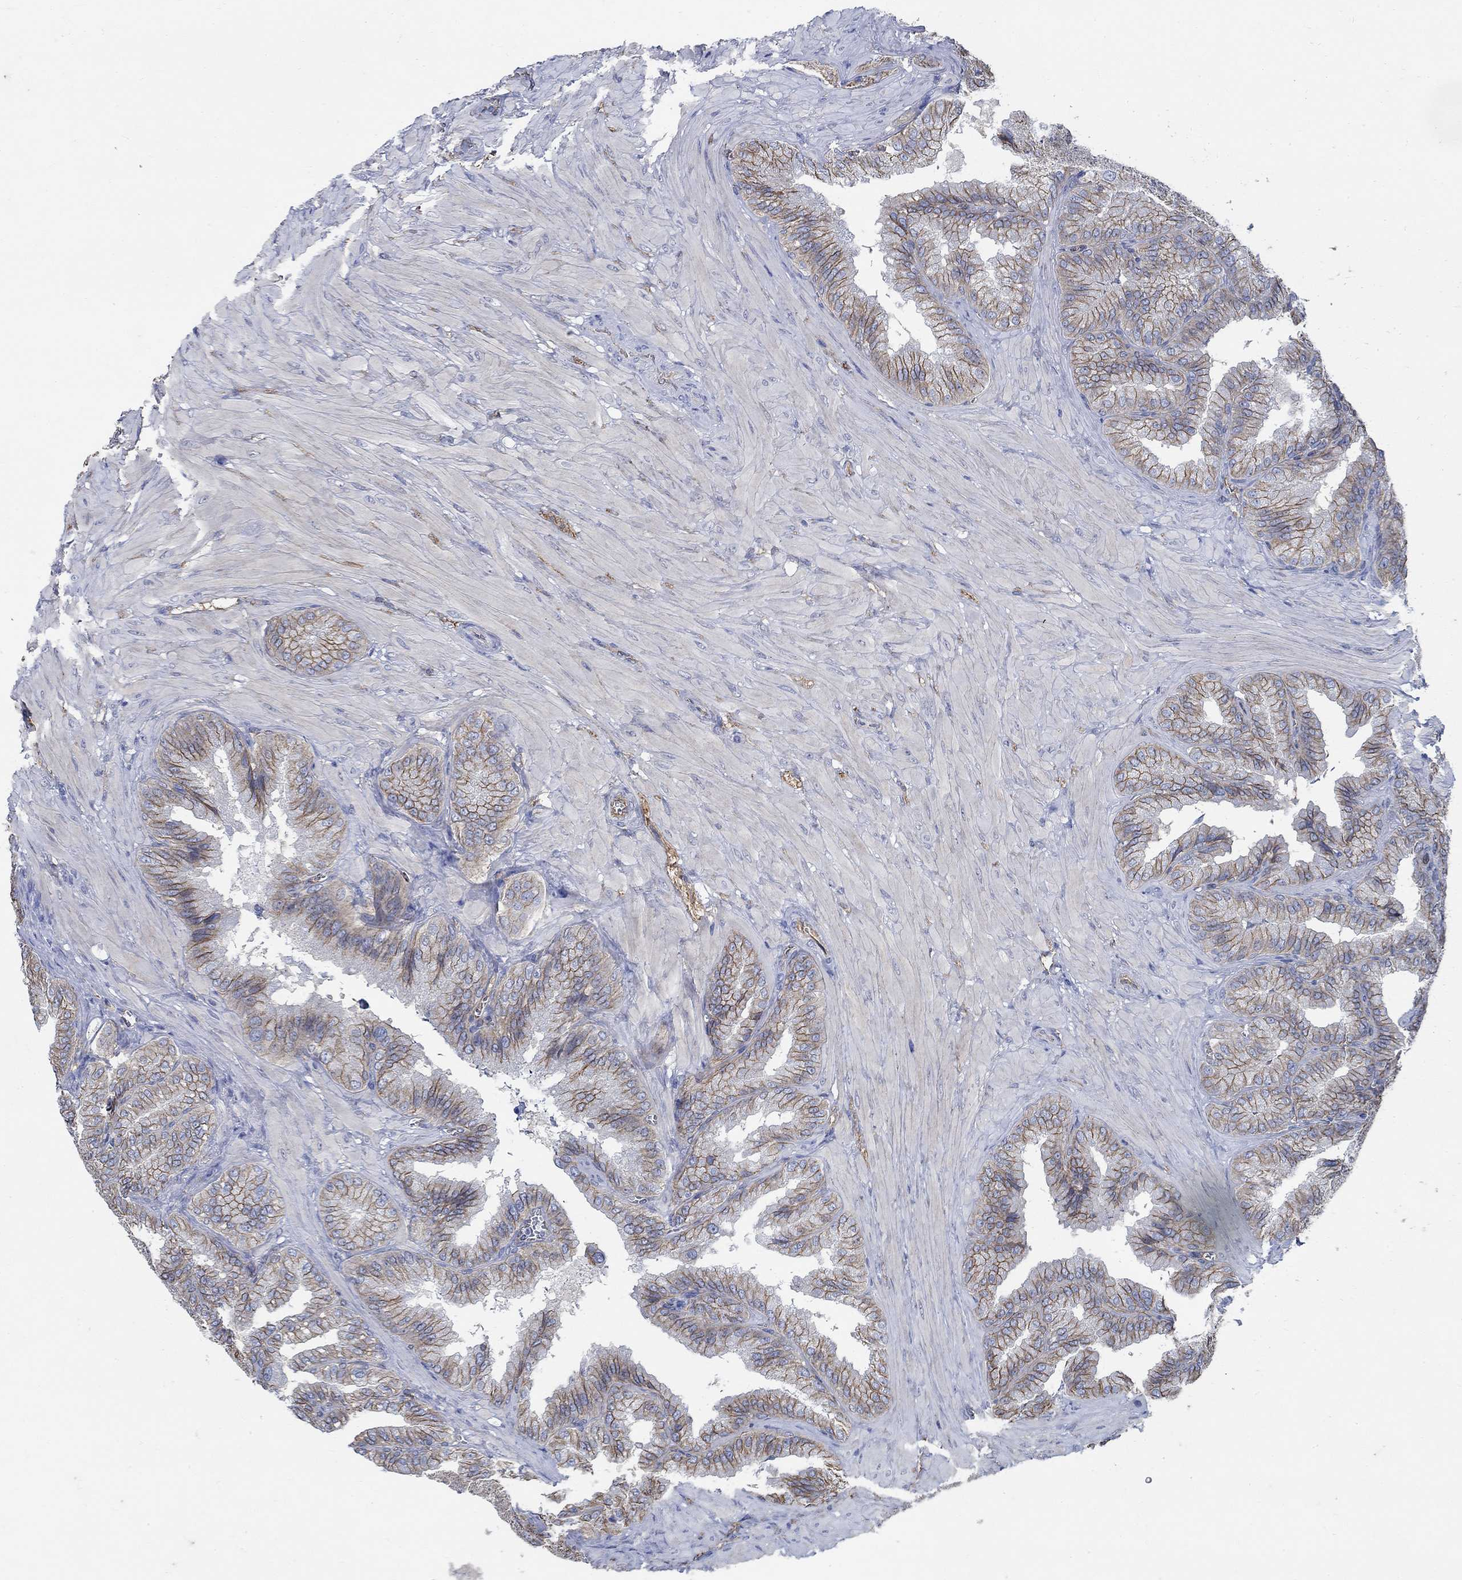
{"staining": {"intensity": "strong", "quantity": ">75%", "location": "cytoplasmic/membranous"}, "tissue": "seminal vesicle", "cell_type": "Glandular cells", "image_type": "normal", "snomed": [{"axis": "morphology", "description": "Normal tissue, NOS"}, {"axis": "topography", "description": "Seminal veicle"}], "caption": "Approximately >75% of glandular cells in unremarkable seminal vesicle display strong cytoplasmic/membranous protein expression as visualized by brown immunohistochemical staining.", "gene": "TMEM198", "patient": {"sex": "male", "age": 37}}